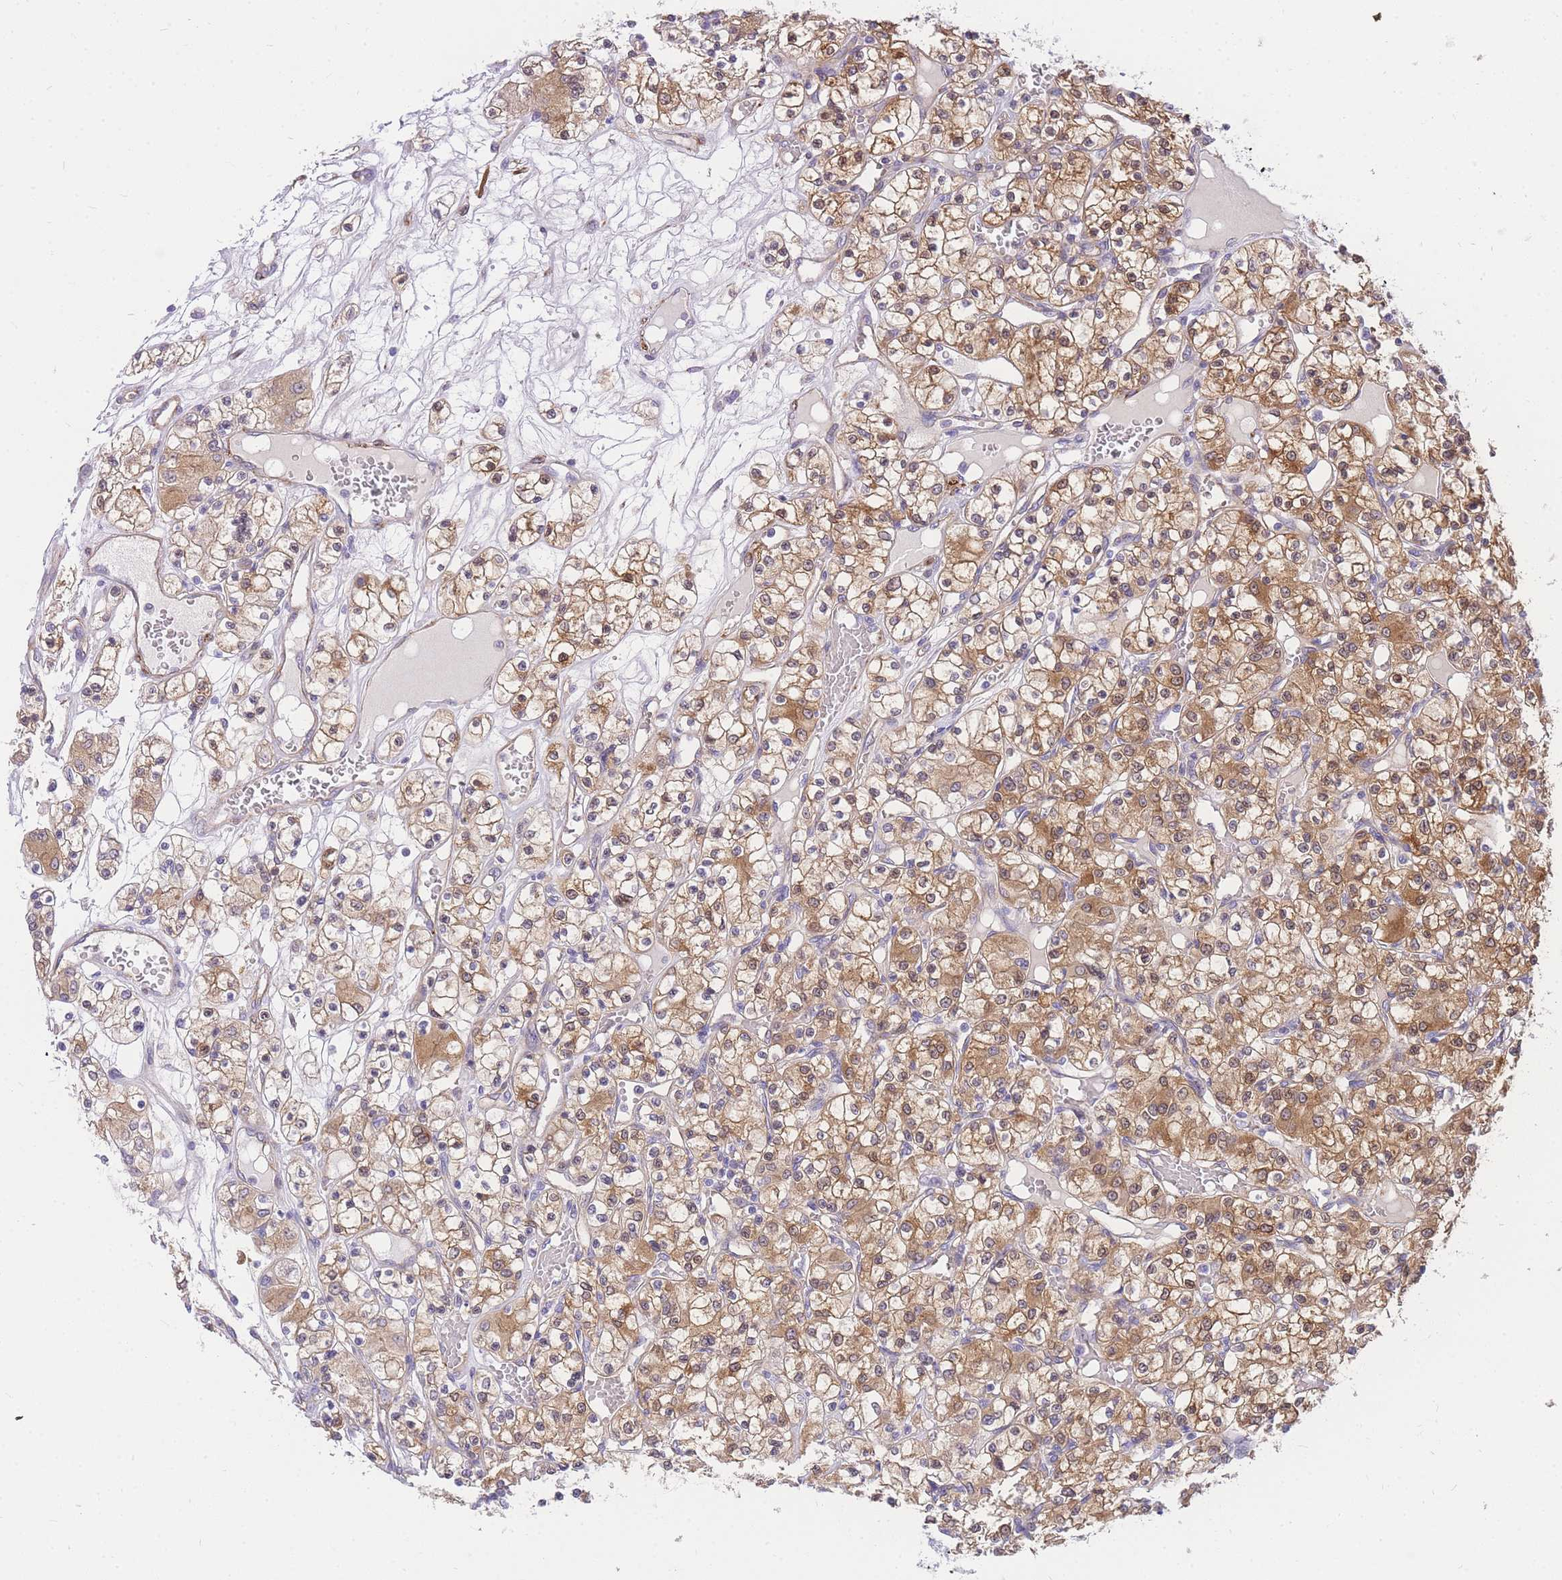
{"staining": {"intensity": "moderate", "quantity": "25%-75%", "location": "cytoplasmic/membranous"}, "tissue": "renal cancer", "cell_type": "Tumor cells", "image_type": "cancer", "snomed": [{"axis": "morphology", "description": "Adenocarcinoma, NOS"}, {"axis": "topography", "description": "Kidney"}], "caption": "Immunohistochemistry photomicrograph of renal adenocarcinoma stained for a protein (brown), which exhibits medium levels of moderate cytoplasmic/membranous staining in approximately 25%-75% of tumor cells.", "gene": "S100PBP", "patient": {"sex": "female", "age": 59}}